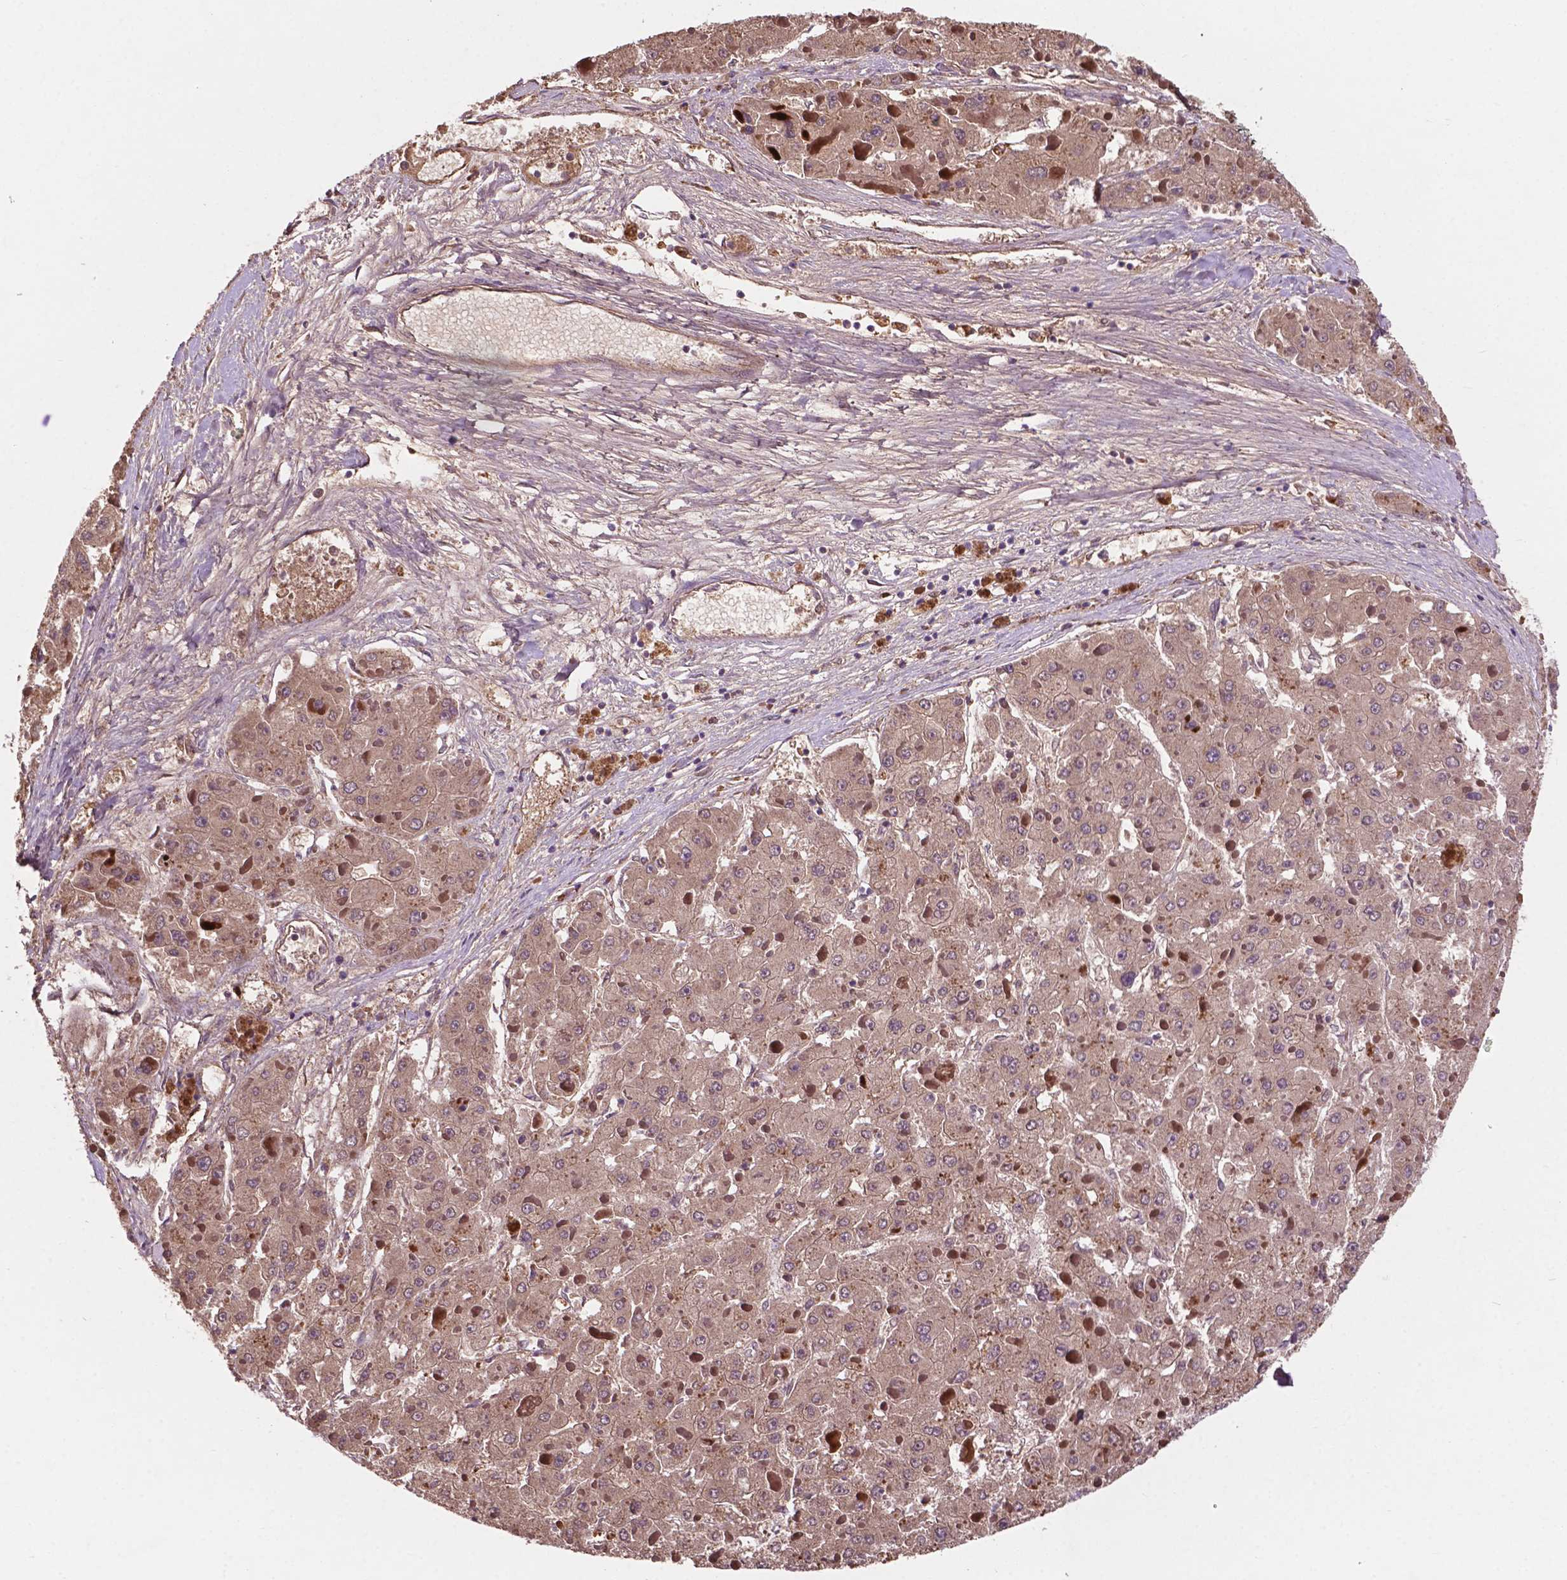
{"staining": {"intensity": "weak", "quantity": ">75%", "location": "cytoplasmic/membranous"}, "tissue": "liver cancer", "cell_type": "Tumor cells", "image_type": "cancer", "snomed": [{"axis": "morphology", "description": "Carcinoma, Hepatocellular, NOS"}, {"axis": "topography", "description": "Liver"}], "caption": "The immunohistochemical stain labels weak cytoplasmic/membranous positivity in tumor cells of liver hepatocellular carcinoma tissue. Ihc stains the protein in brown and the nuclei are stained blue.", "gene": "GJA9", "patient": {"sex": "female", "age": 73}}